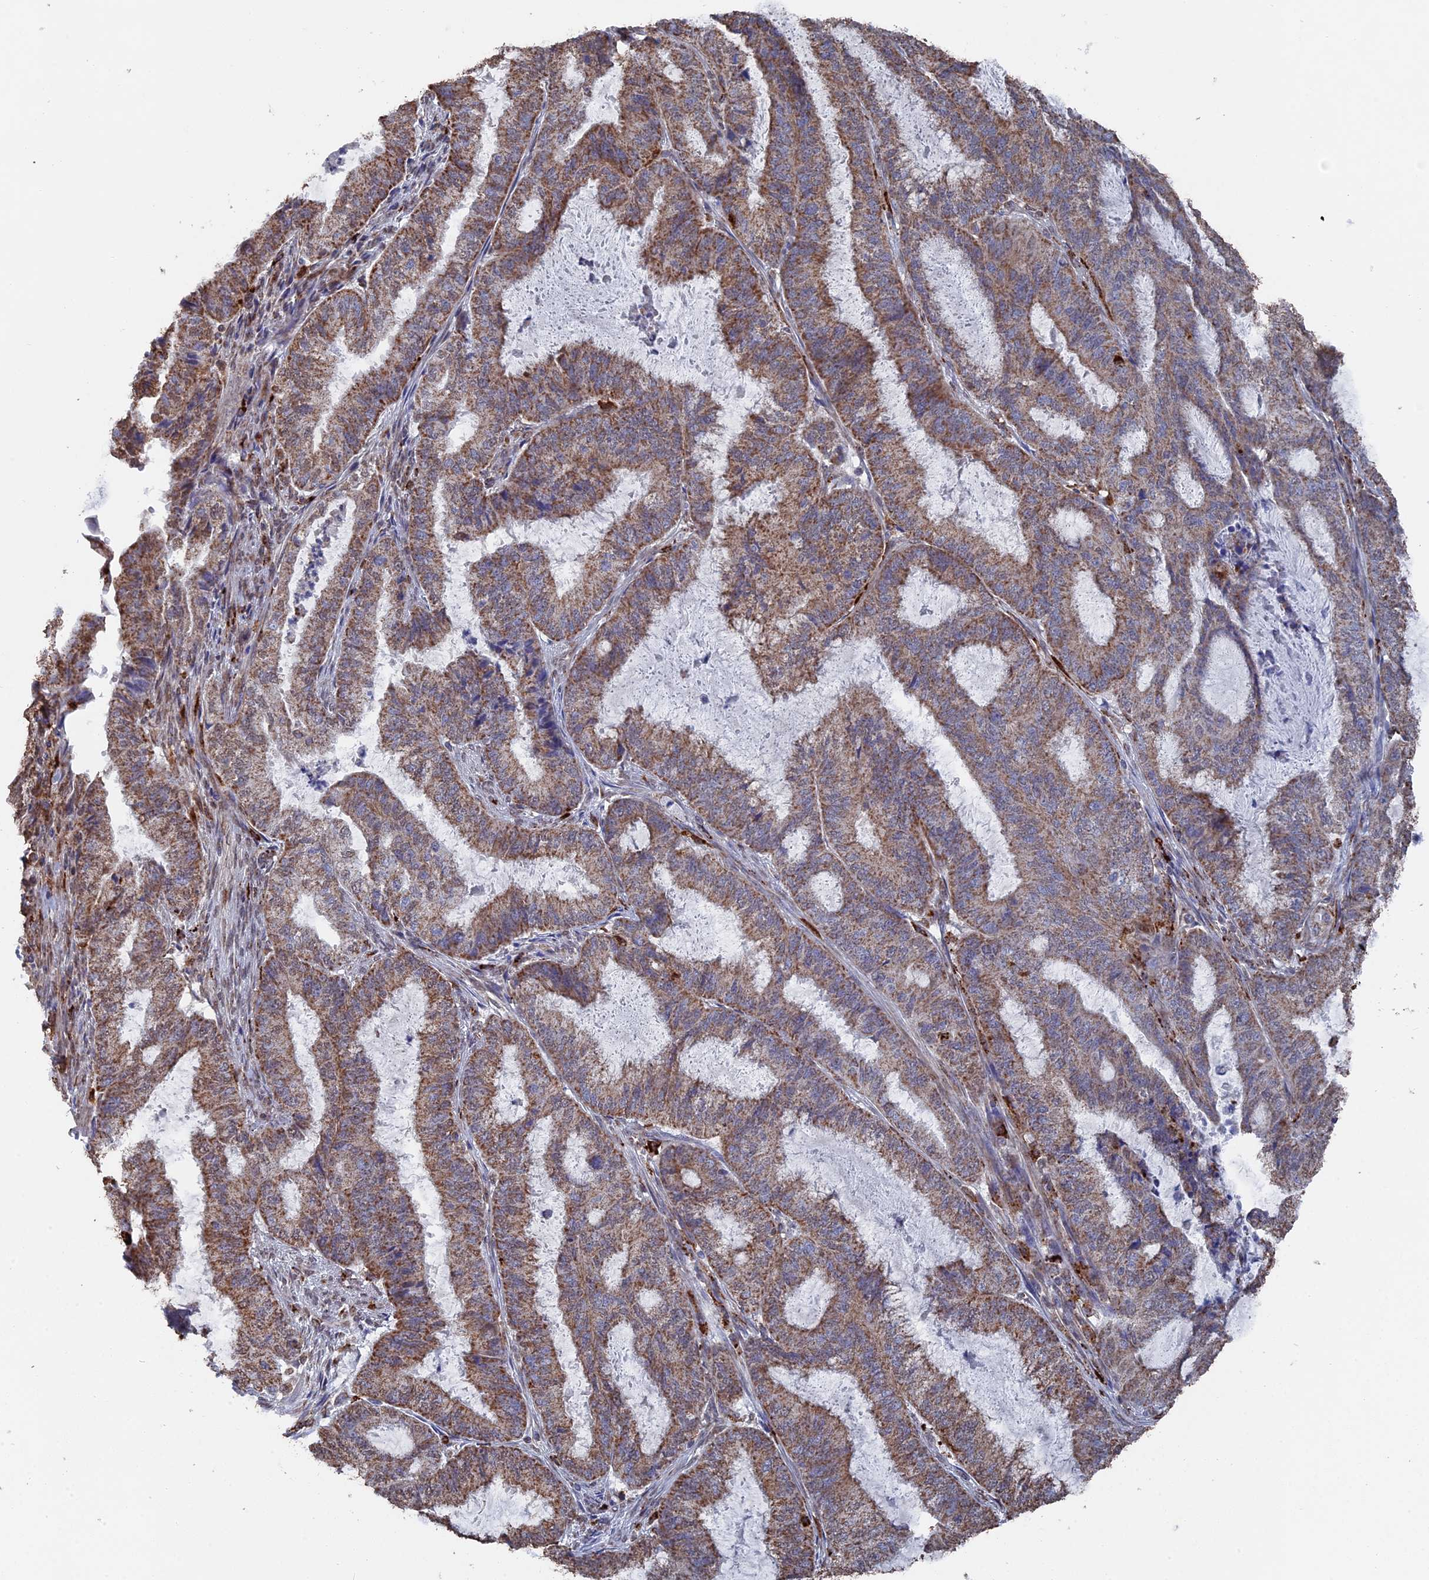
{"staining": {"intensity": "moderate", "quantity": ">75%", "location": "cytoplasmic/membranous"}, "tissue": "endometrial cancer", "cell_type": "Tumor cells", "image_type": "cancer", "snomed": [{"axis": "morphology", "description": "Adenocarcinoma, NOS"}, {"axis": "topography", "description": "Endometrium"}], "caption": "IHC histopathology image of neoplastic tissue: human endometrial adenocarcinoma stained using immunohistochemistry exhibits medium levels of moderate protein expression localized specifically in the cytoplasmic/membranous of tumor cells, appearing as a cytoplasmic/membranous brown color.", "gene": "SMG9", "patient": {"sex": "female", "age": 51}}